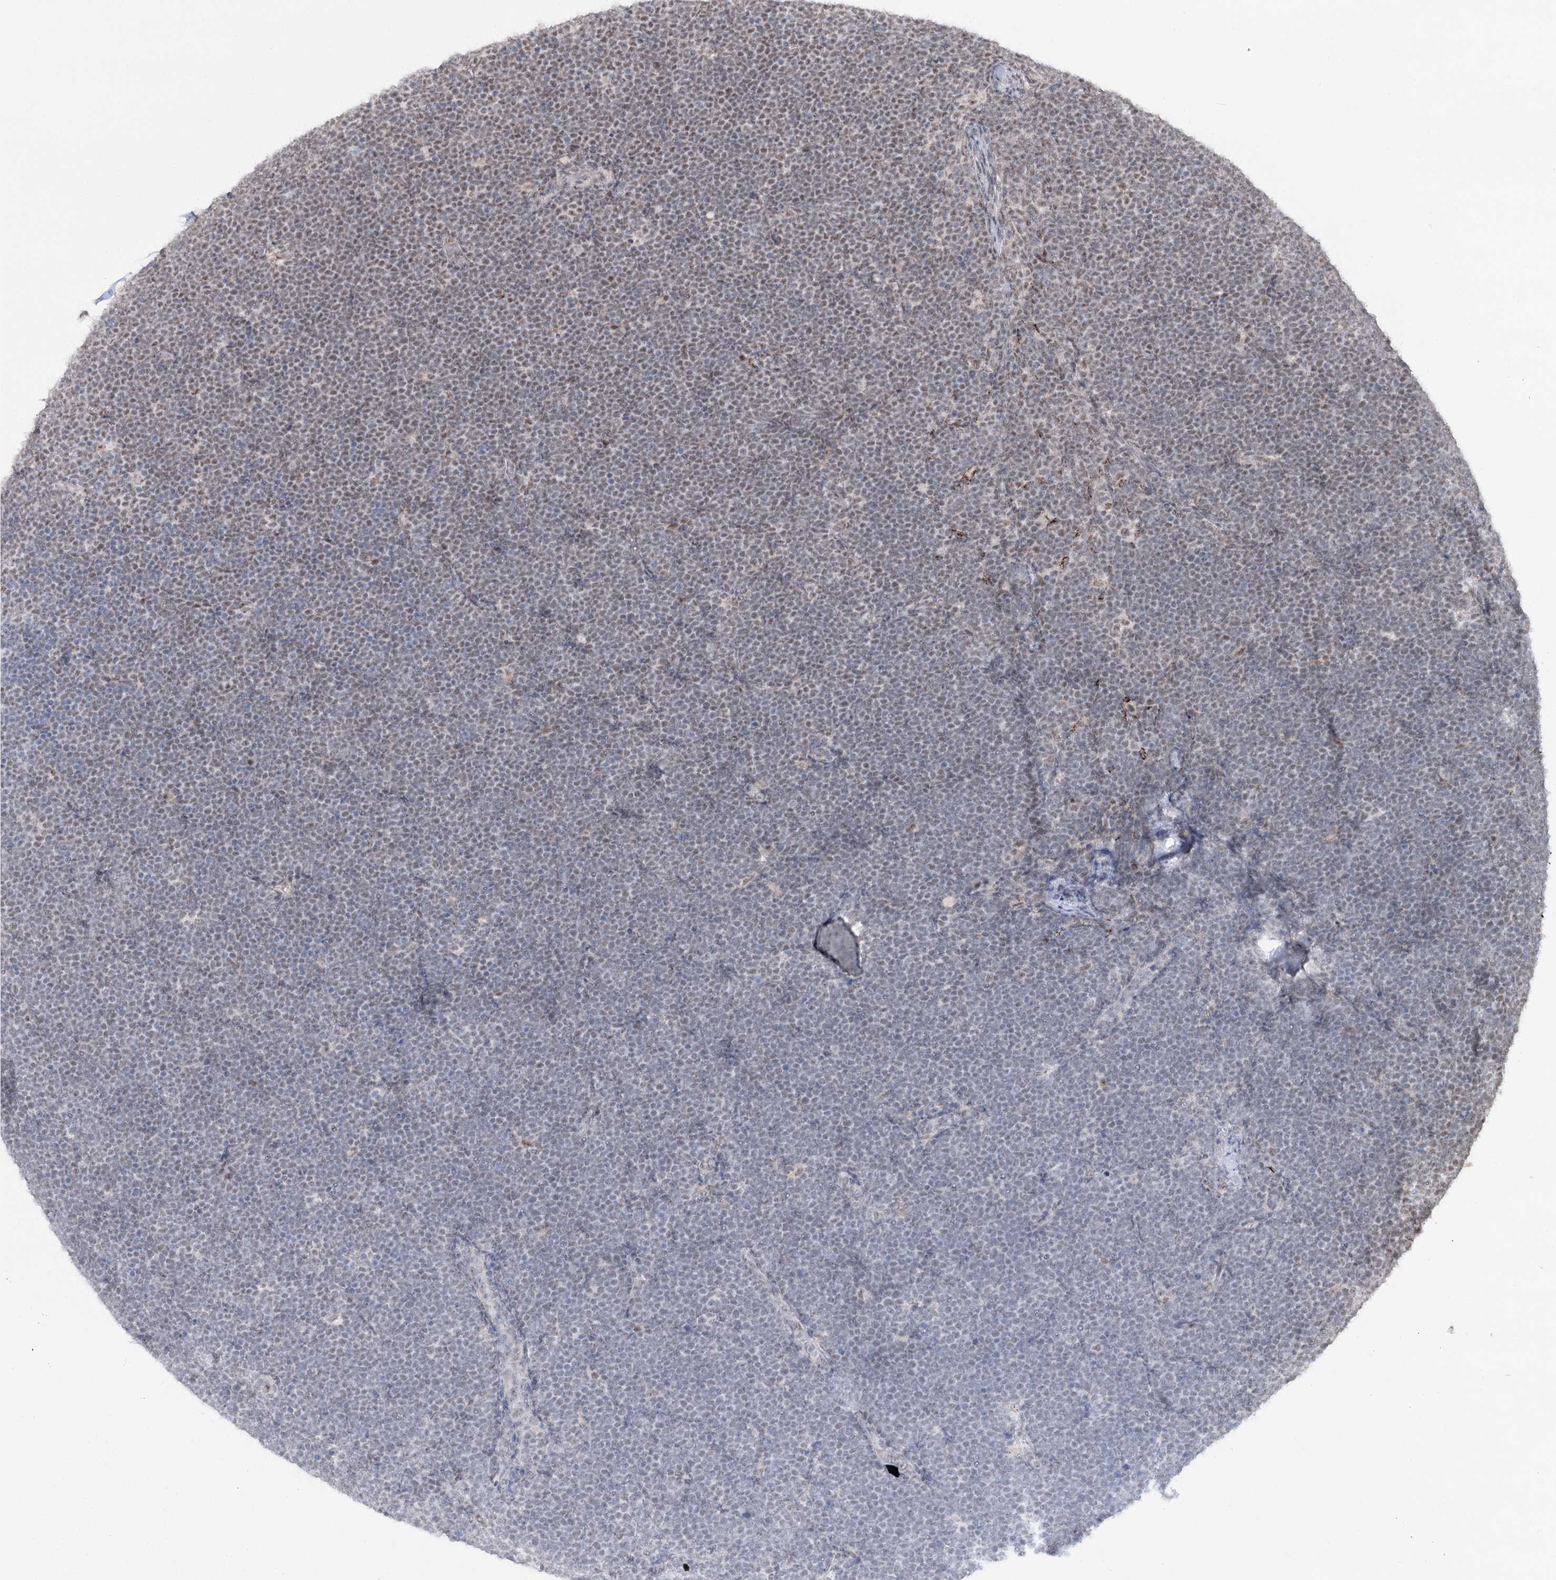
{"staining": {"intensity": "weak", "quantity": "25%-75%", "location": "nuclear"}, "tissue": "lymphoma", "cell_type": "Tumor cells", "image_type": "cancer", "snomed": [{"axis": "morphology", "description": "Malignant lymphoma, non-Hodgkin's type, High grade"}, {"axis": "topography", "description": "Lymph node"}], "caption": "High-grade malignant lymphoma, non-Hodgkin's type stained with DAB (3,3'-diaminobenzidine) IHC shows low levels of weak nuclear positivity in approximately 25%-75% of tumor cells.", "gene": "ZSCAN23", "patient": {"sex": "male", "age": 13}}